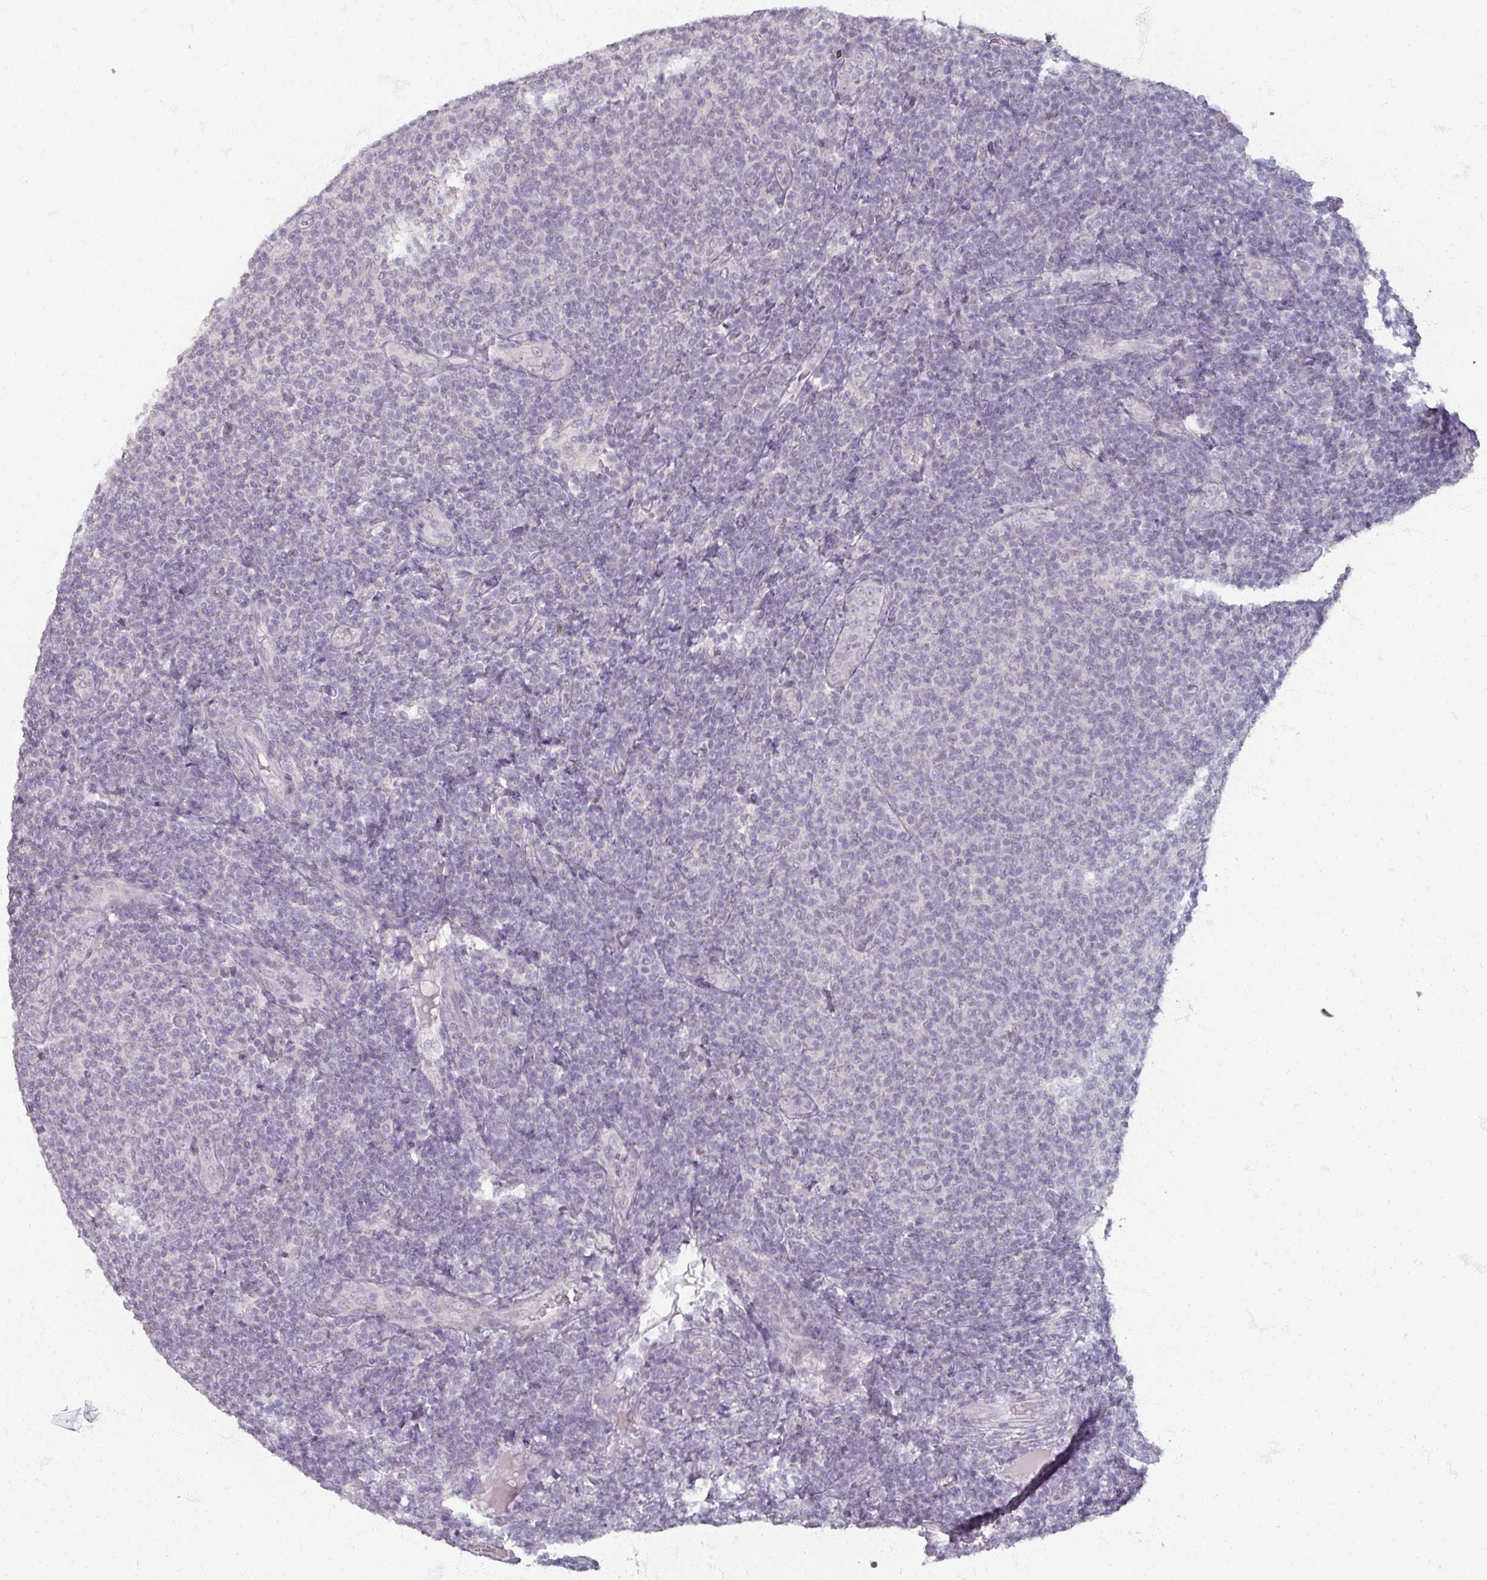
{"staining": {"intensity": "negative", "quantity": "none", "location": "none"}, "tissue": "lymphoma", "cell_type": "Tumor cells", "image_type": "cancer", "snomed": [{"axis": "morphology", "description": "Malignant lymphoma, non-Hodgkin's type, Low grade"}, {"axis": "topography", "description": "Lymph node"}], "caption": "This is an immunohistochemistry (IHC) histopathology image of malignant lymphoma, non-Hodgkin's type (low-grade). There is no positivity in tumor cells.", "gene": "SOX11", "patient": {"sex": "male", "age": 66}}